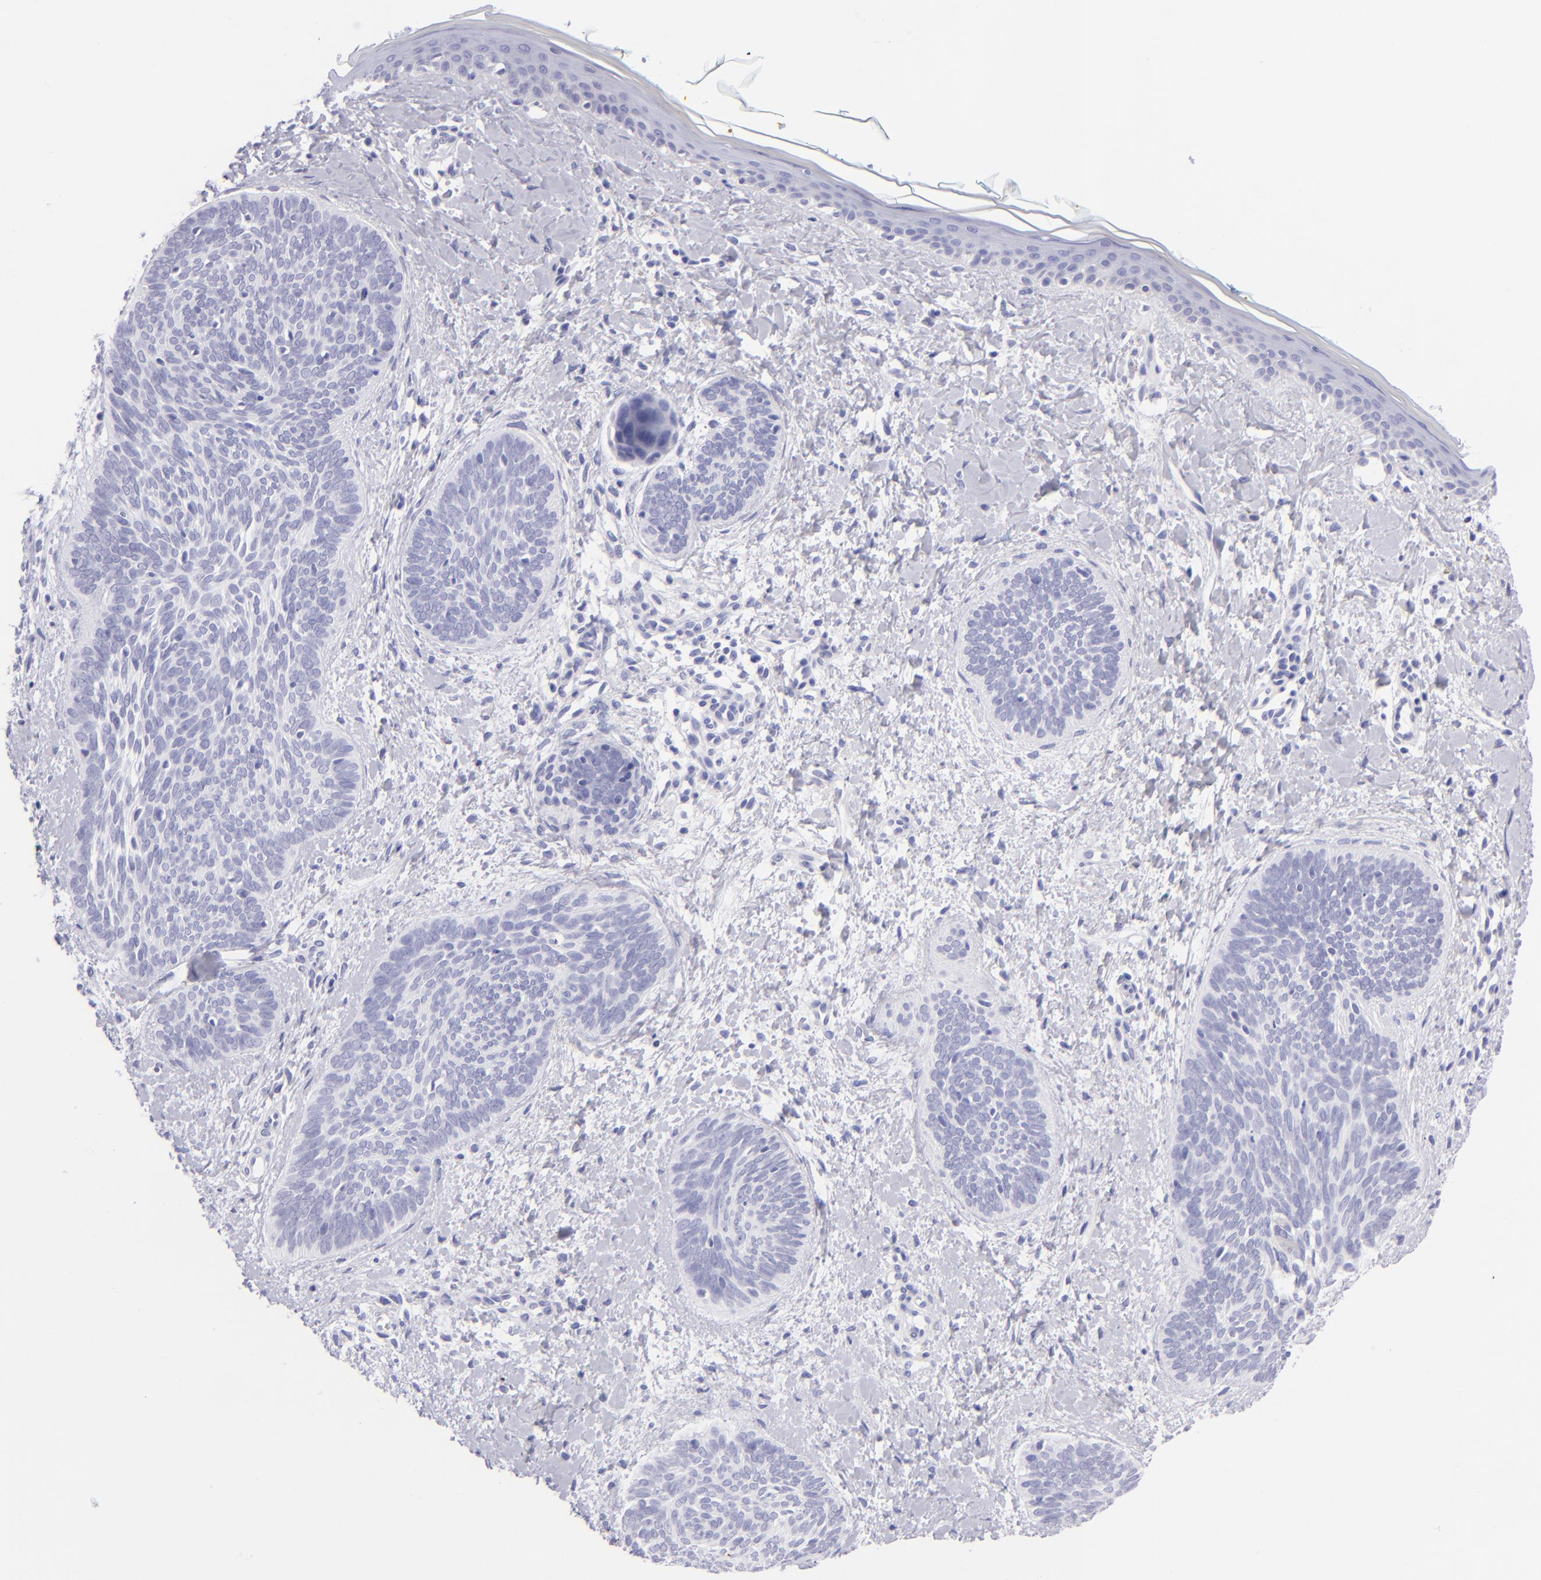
{"staining": {"intensity": "negative", "quantity": "none", "location": "none"}, "tissue": "skin cancer", "cell_type": "Tumor cells", "image_type": "cancer", "snomed": [{"axis": "morphology", "description": "Basal cell carcinoma"}, {"axis": "topography", "description": "Skin"}], "caption": "Immunohistochemistry (IHC) histopathology image of neoplastic tissue: skin cancer (basal cell carcinoma) stained with DAB exhibits no significant protein expression in tumor cells.", "gene": "SLC1A3", "patient": {"sex": "female", "age": 81}}